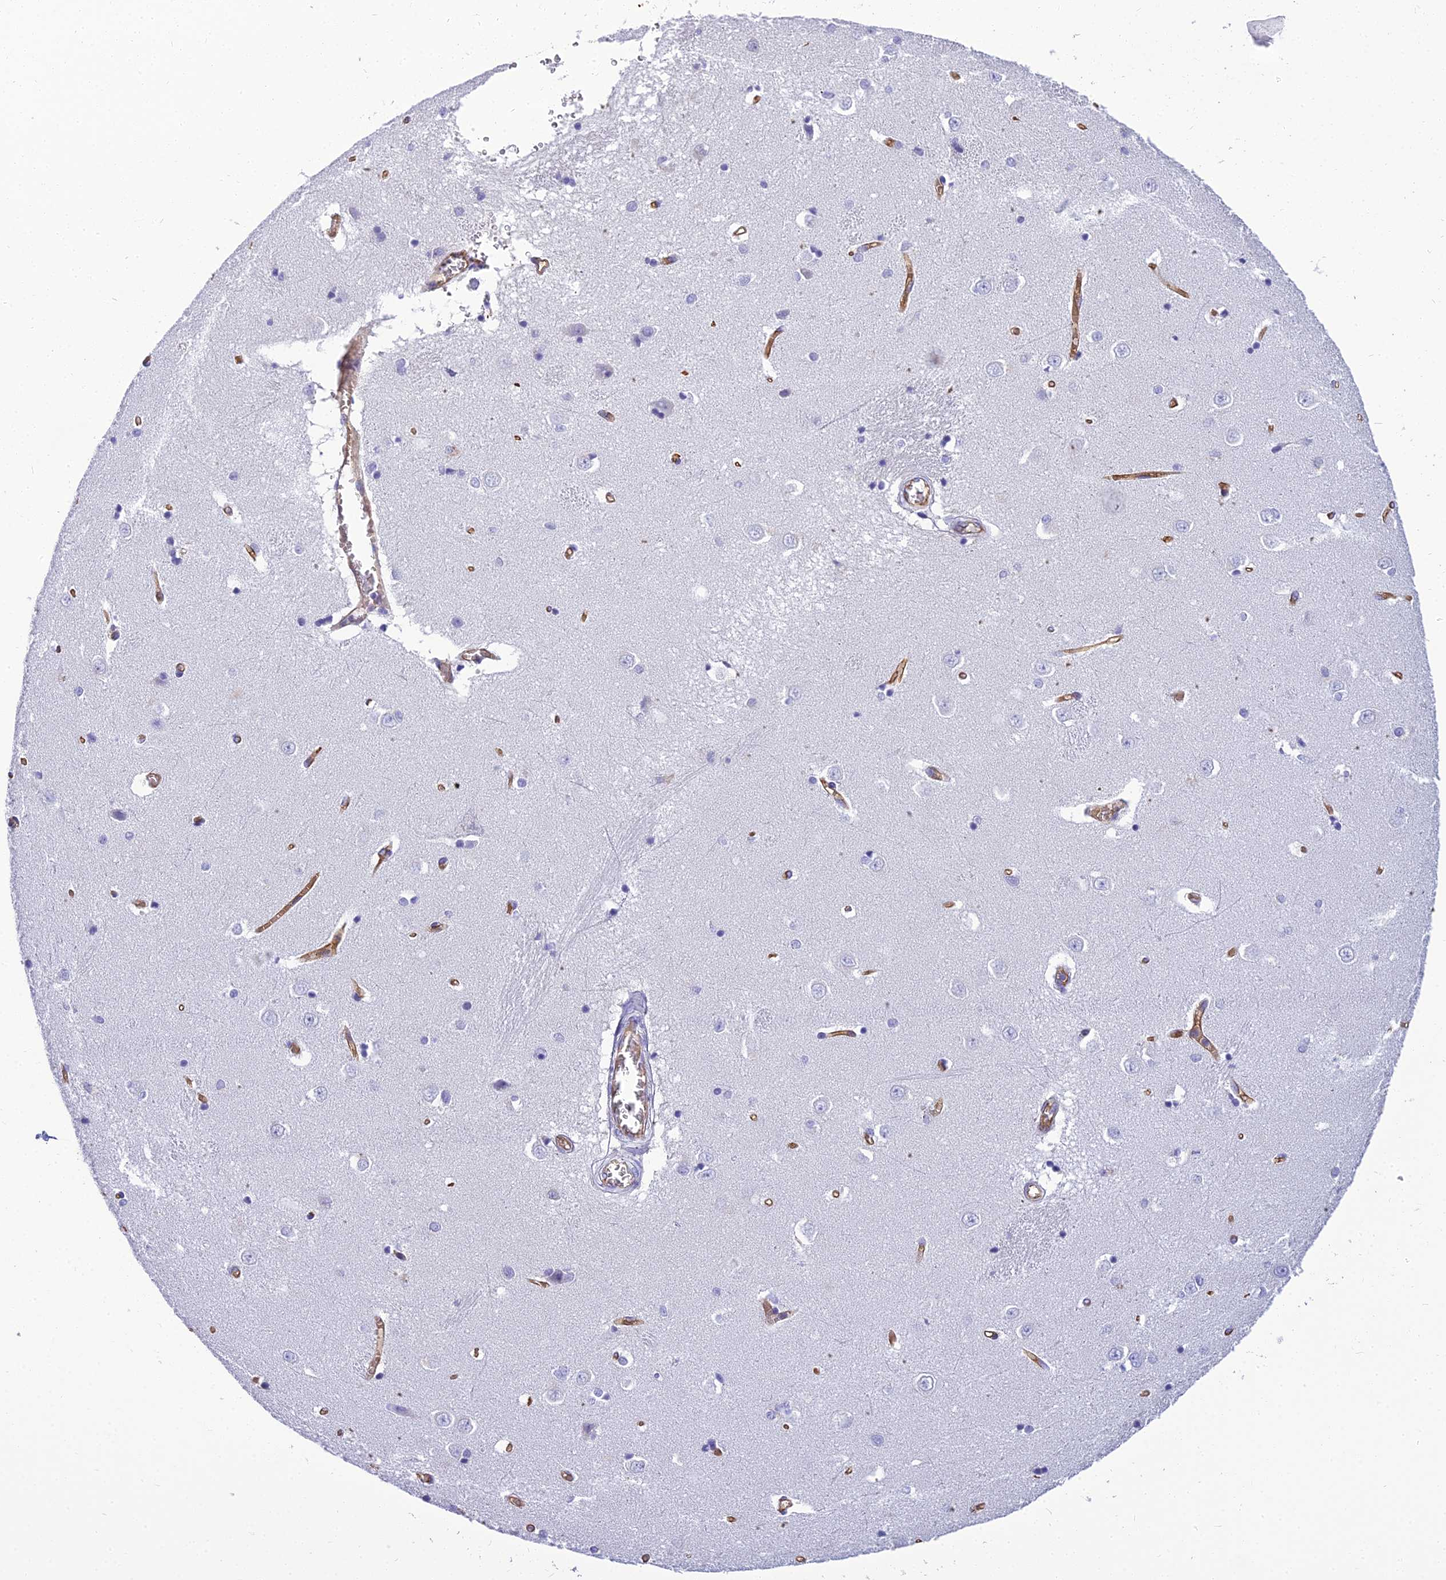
{"staining": {"intensity": "negative", "quantity": "none", "location": "none"}, "tissue": "caudate", "cell_type": "Glial cells", "image_type": "normal", "snomed": [{"axis": "morphology", "description": "Normal tissue, NOS"}, {"axis": "topography", "description": "Lateral ventricle wall"}], "caption": "Immunohistochemical staining of benign caudate shows no significant positivity in glial cells. (DAB IHC, high magnification).", "gene": "NINJ1", "patient": {"sex": "male", "age": 37}}